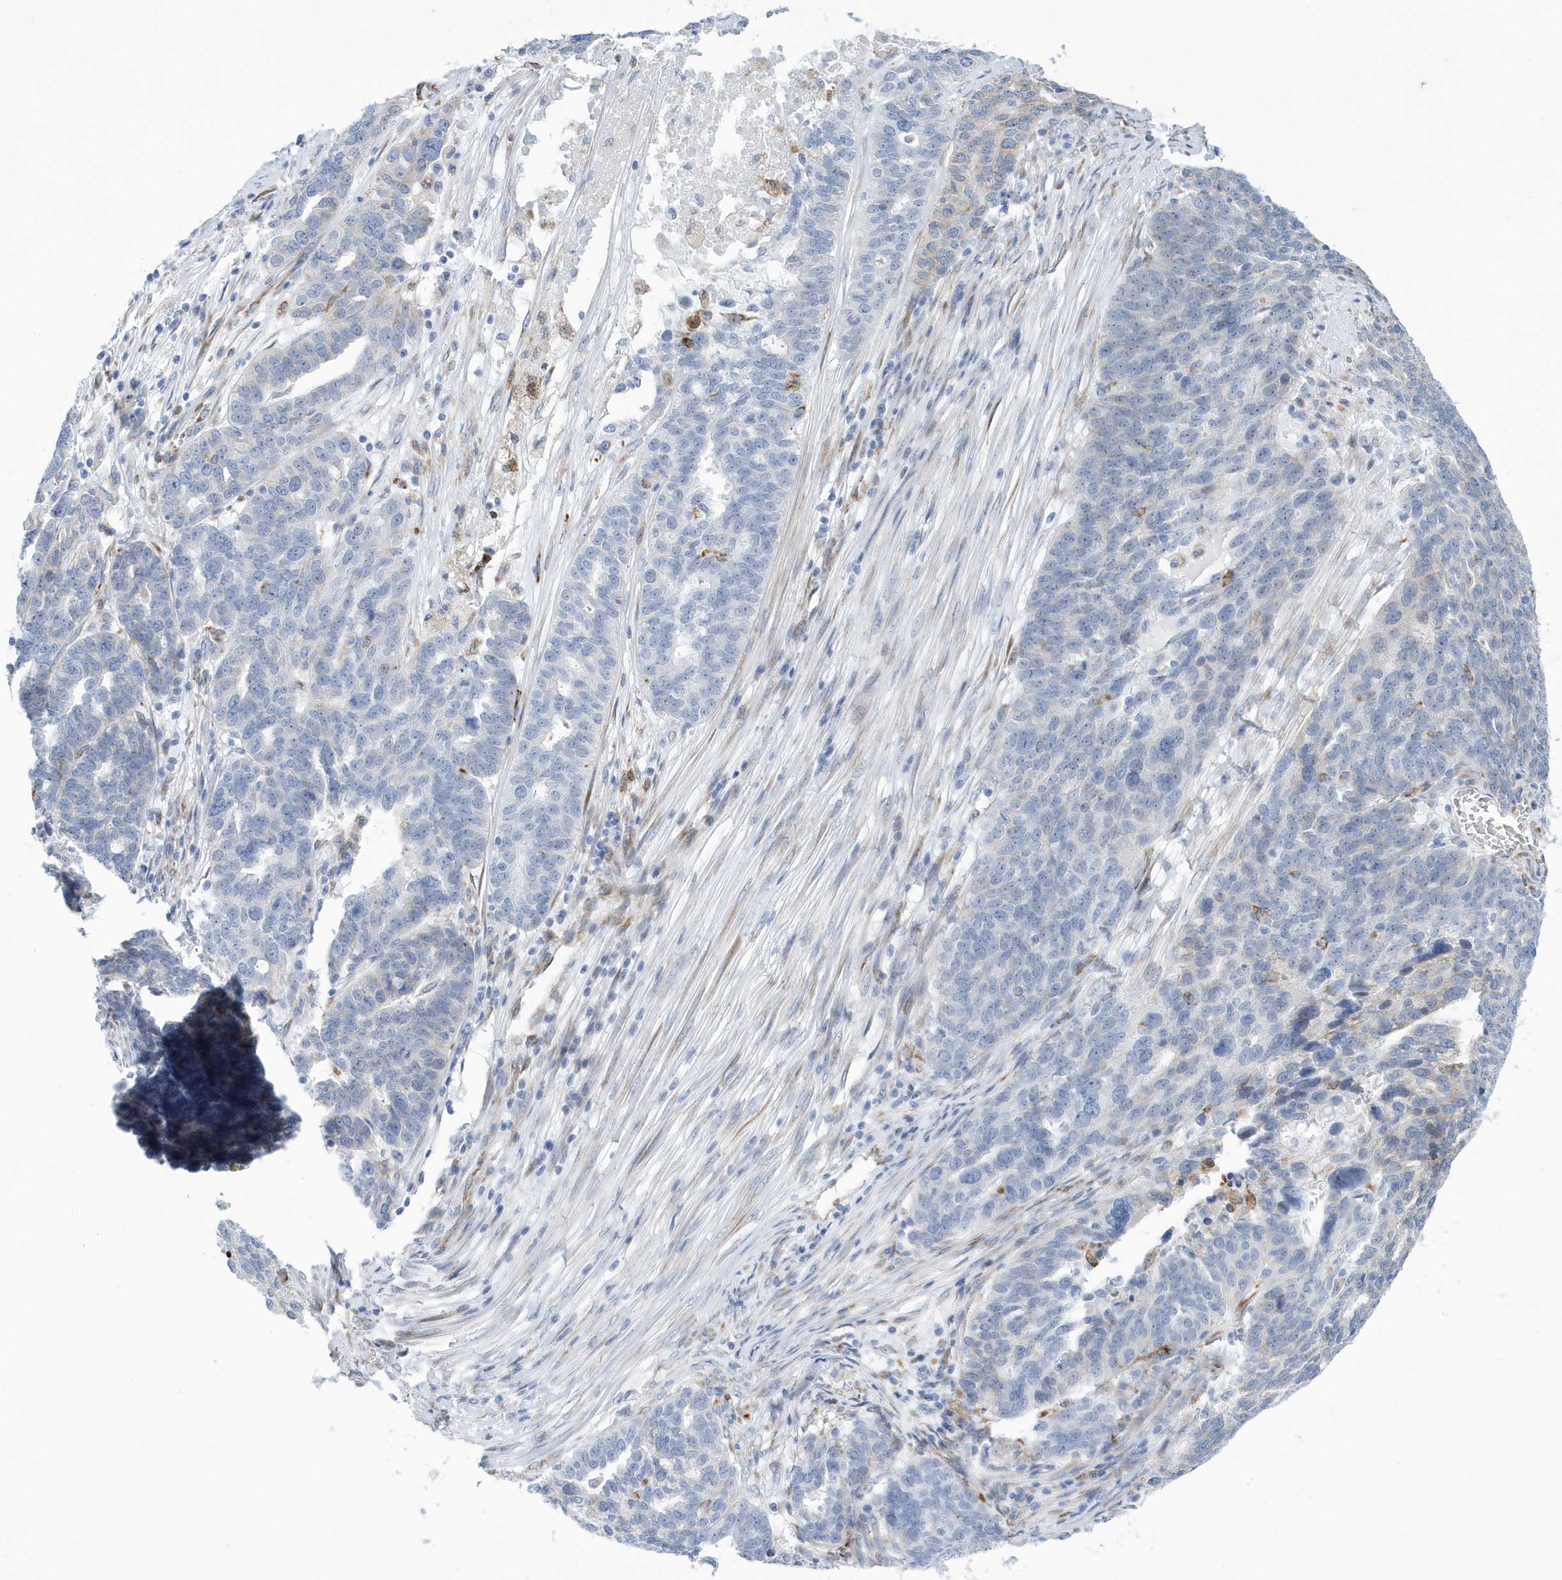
{"staining": {"intensity": "negative", "quantity": "none", "location": "none"}, "tissue": "ovarian cancer", "cell_type": "Tumor cells", "image_type": "cancer", "snomed": [{"axis": "morphology", "description": "Cystadenocarcinoma, serous, NOS"}, {"axis": "topography", "description": "Ovary"}], "caption": "This is an immunohistochemistry photomicrograph of human ovarian serous cystadenocarcinoma. There is no positivity in tumor cells.", "gene": "SEMA3F", "patient": {"sex": "female", "age": 59}}